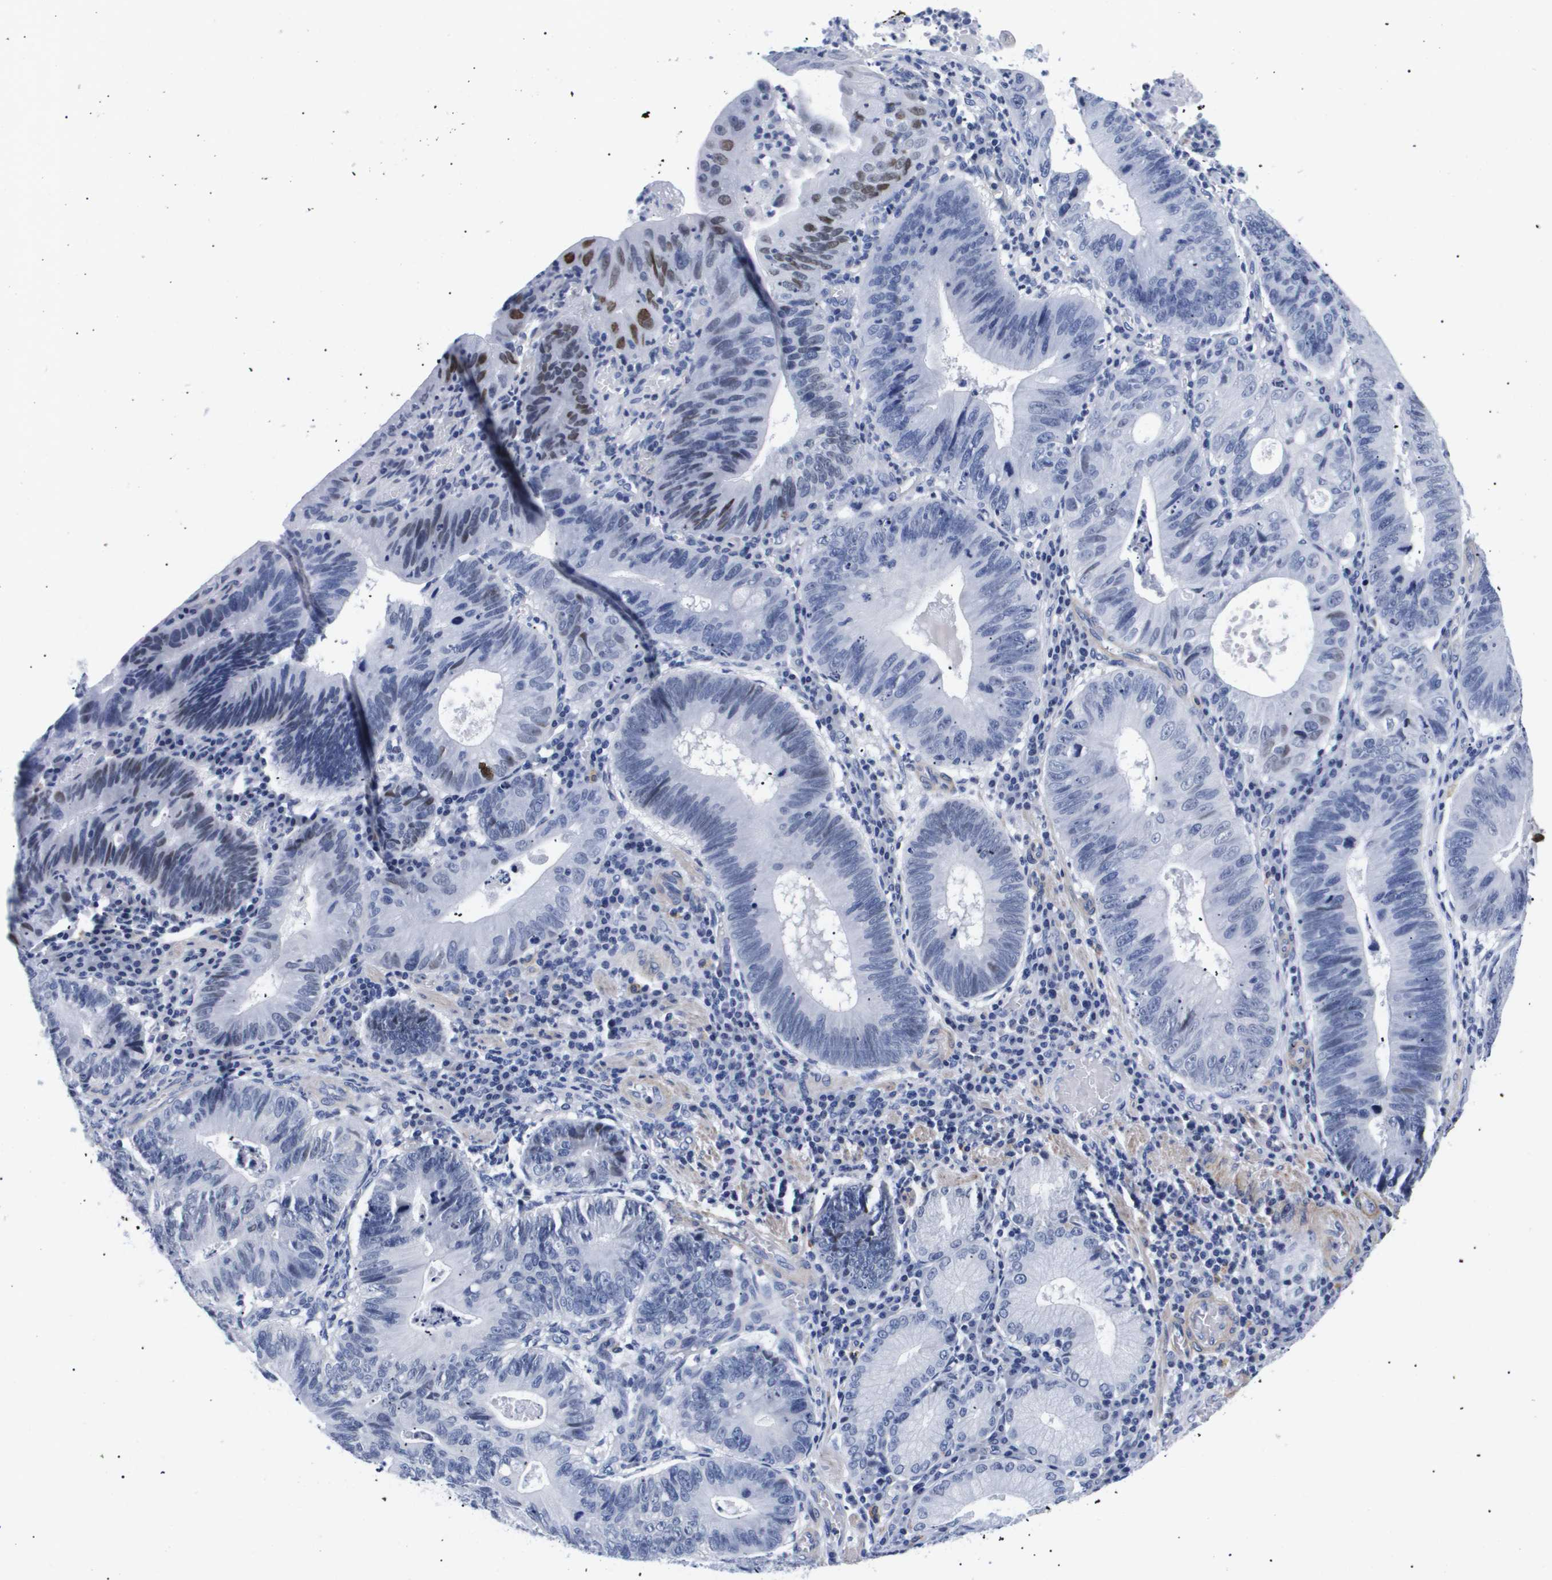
{"staining": {"intensity": "moderate", "quantity": "<25%", "location": "nuclear"}, "tissue": "stomach cancer", "cell_type": "Tumor cells", "image_type": "cancer", "snomed": [{"axis": "morphology", "description": "Adenocarcinoma, NOS"}, {"axis": "topography", "description": "Stomach"}], "caption": "Immunohistochemistry (IHC) photomicrograph of stomach cancer (adenocarcinoma) stained for a protein (brown), which reveals low levels of moderate nuclear expression in approximately <25% of tumor cells.", "gene": "SHD", "patient": {"sex": "male", "age": 59}}